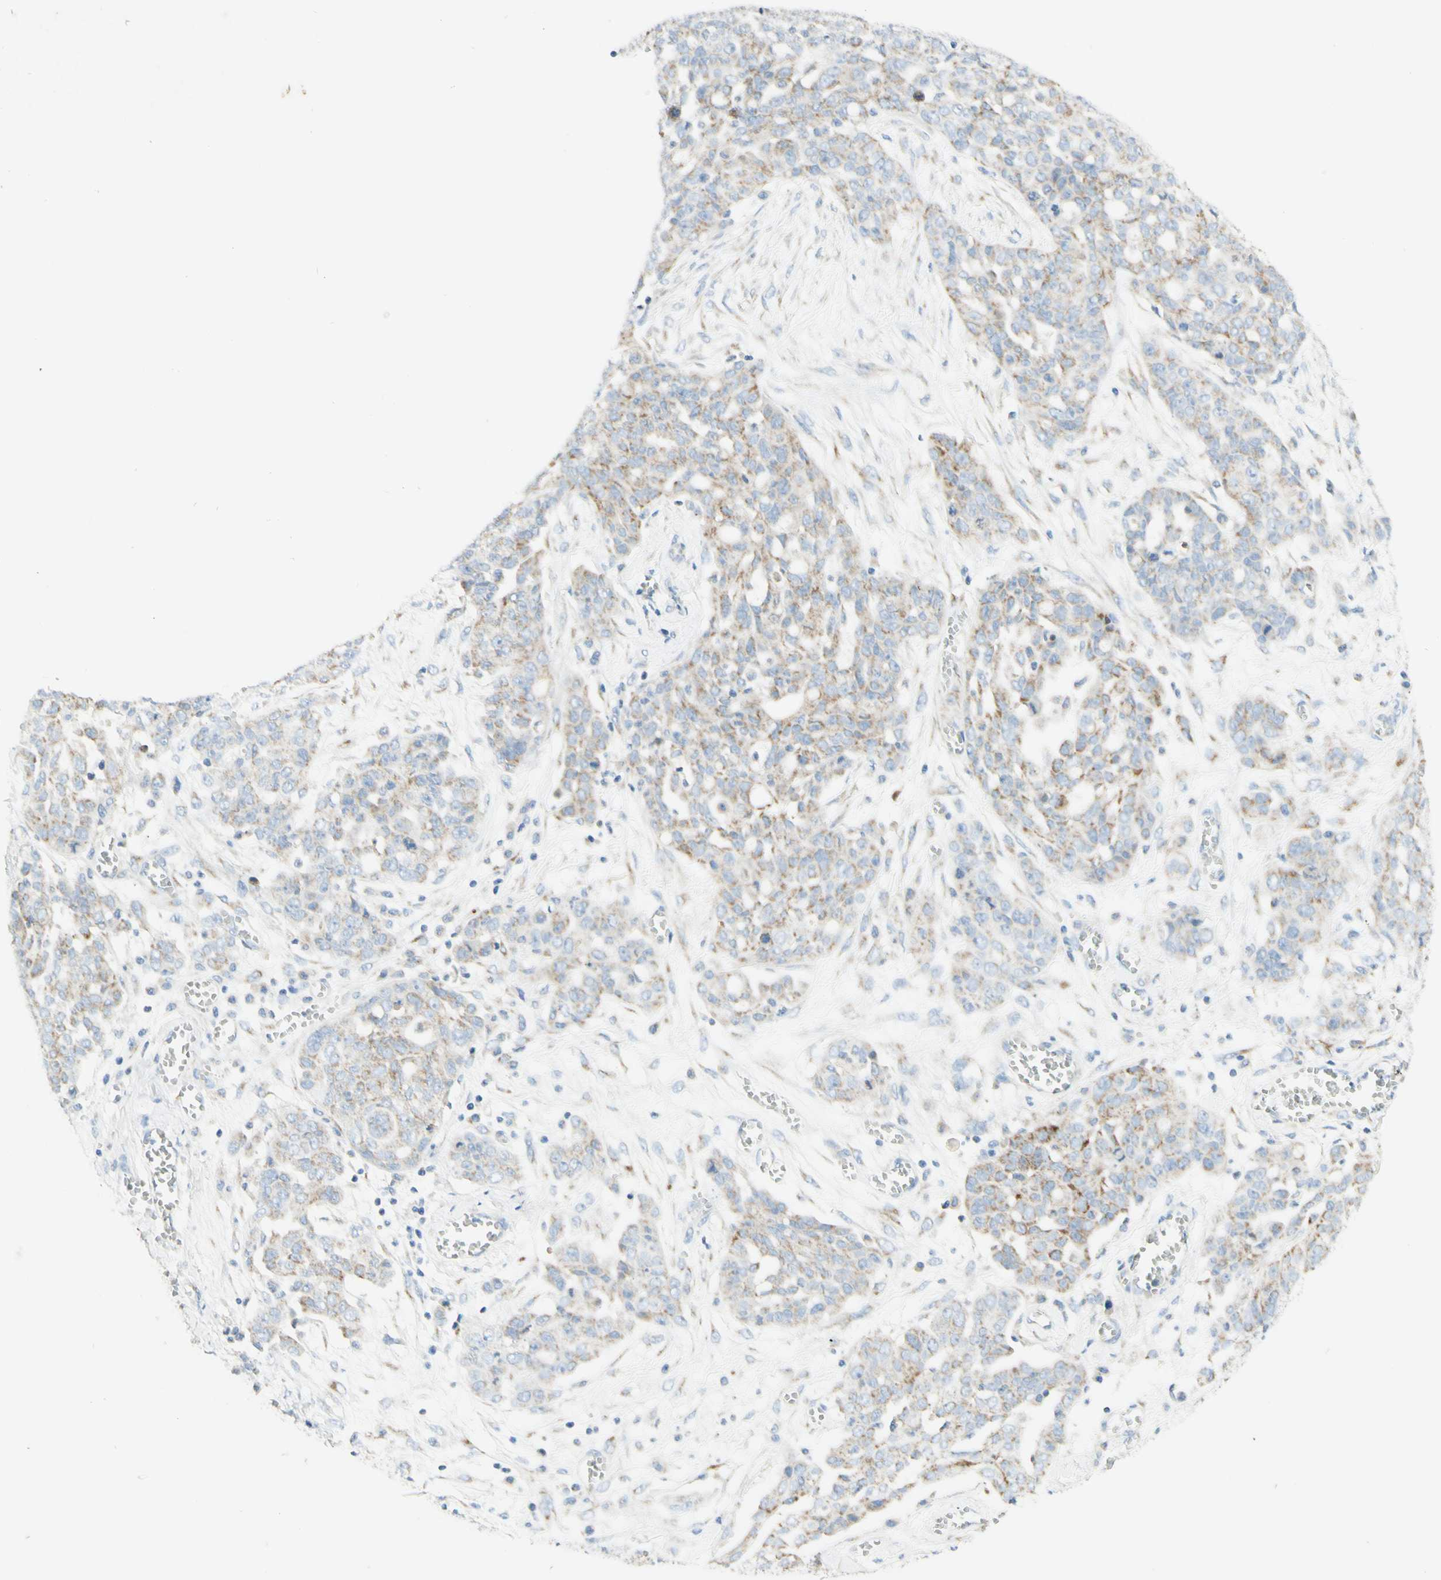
{"staining": {"intensity": "moderate", "quantity": "25%-75%", "location": "cytoplasmic/membranous"}, "tissue": "ovarian cancer", "cell_type": "Tumor cells", "image_type": "cancer", "snomed": [{"axis": "morphology", "description": "Cystadenocarcinoma, serous, NOS"}, {"axis": "topography", "description": "Soft tissue"}, {"axis": "topography", "description": "Ovary"}], "caption": "Immunohistochemistry of human serous cystadenocarcinoma (ovarian) demonstrates medium levels of moderate cytoplasmic/membranous positivity in about 25%-75% of tumor cells.", "gene": "ARMC10", "patient": {"sex": "female", "age": 57}}